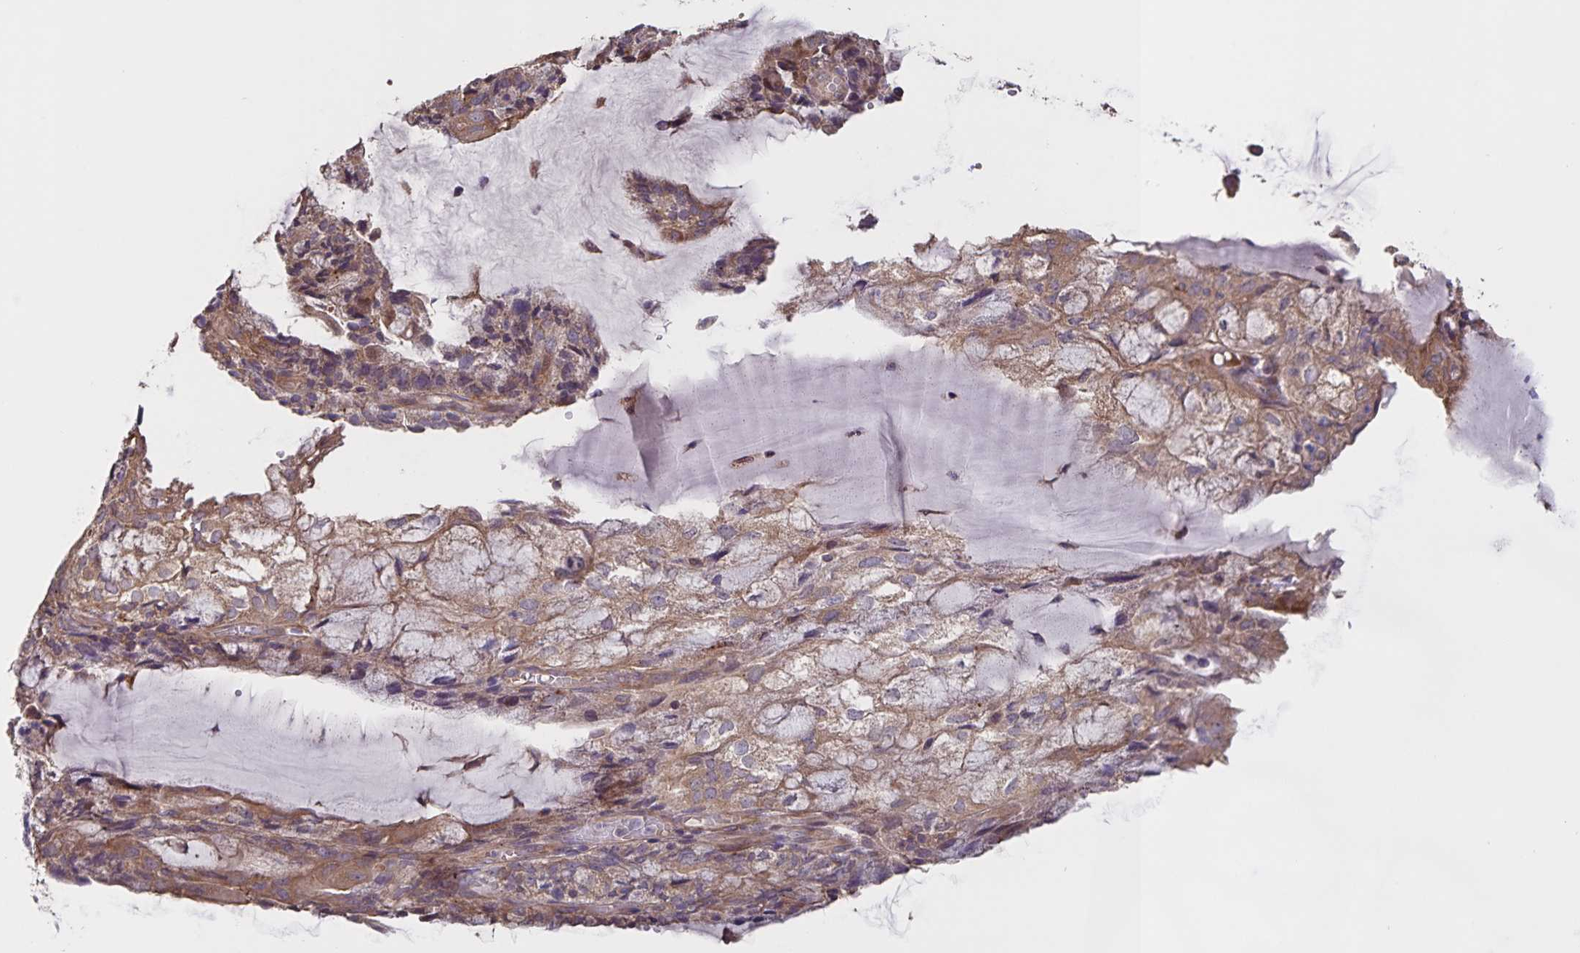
{"staining": {"intensity": "weak", "quantity": ">75%", "location": "cytoplasmic/membranous"}, "tissue": "endometrial cancer", "cell_type": "Tumor cells", "image_type": "cancer", "snomed": [{"axis": "morphology", "description": "Adenocarcinoma, NOS"}, {"axis": "topography", "description": "Endometrium"}], "caption": "The photomicrograph demonstrates staining of adenocarcinoma (endometrial), revealing weak cytoplasmic/membranous protein expression (brown color) within tumor cells. (Brightfield microscopy of DAB IHC at high magnification).", "gene": "FBXL16", "patient": {"sex": "female", "age": 81}}